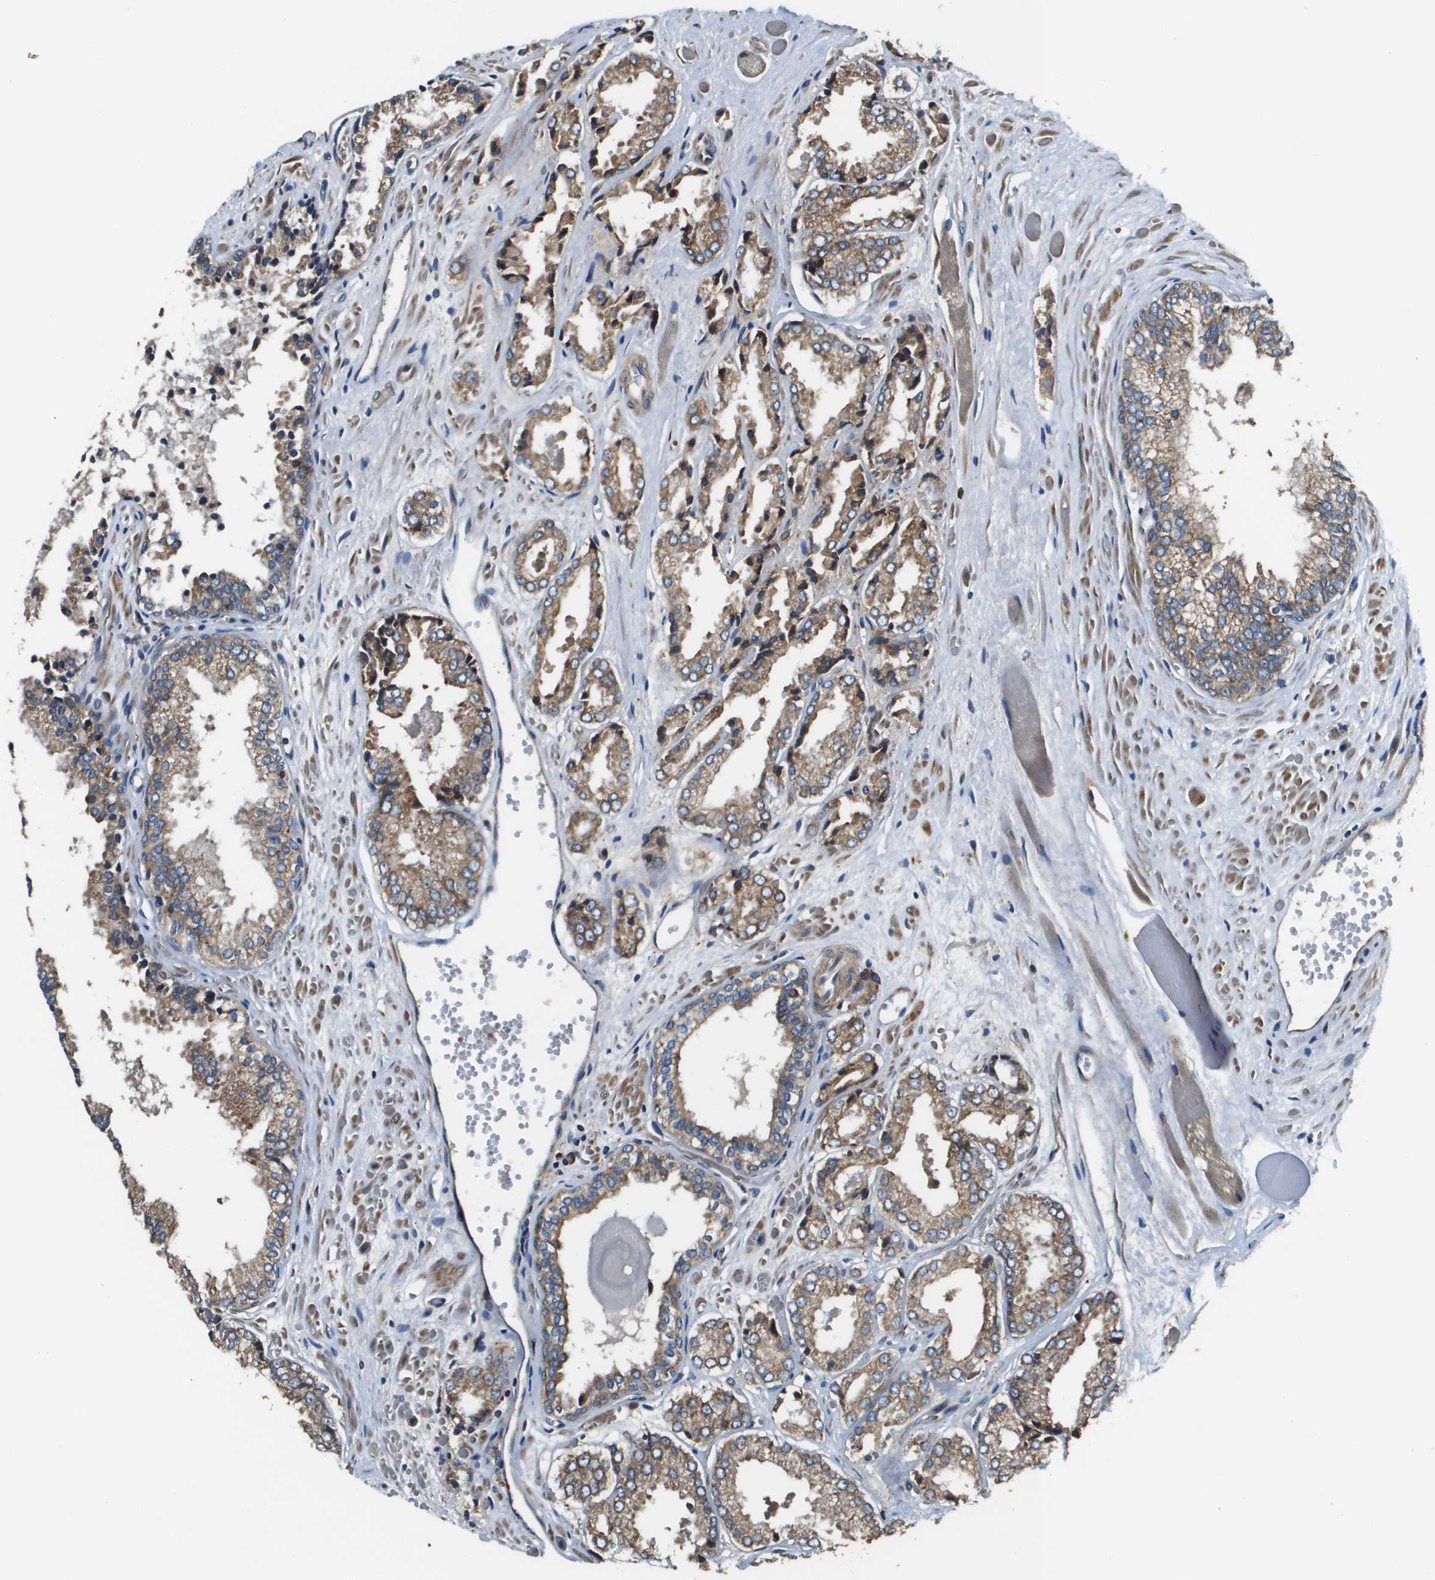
{"staining": {"intensity": "moderate", "quantity": ">75%", "location": "cytoplasmic/membranous"}, "tissue": "prostate cancer", "cell_type": "Tumor cells", "image_type": "cancer", "snomed": [{"axis": "morphology", "description": "Adenocarcinoma, Low grade"}, {"axis": "topography", "description": "Prostate"}], "caption": "A brown stain labels moderate cytoplasmic/membranous positivity of a protein in human adenocarcinoma (low-grade) (prostate) tumor cells.", "gene": "CNPY3", "patient": {"sex": "male", "age": 57}}